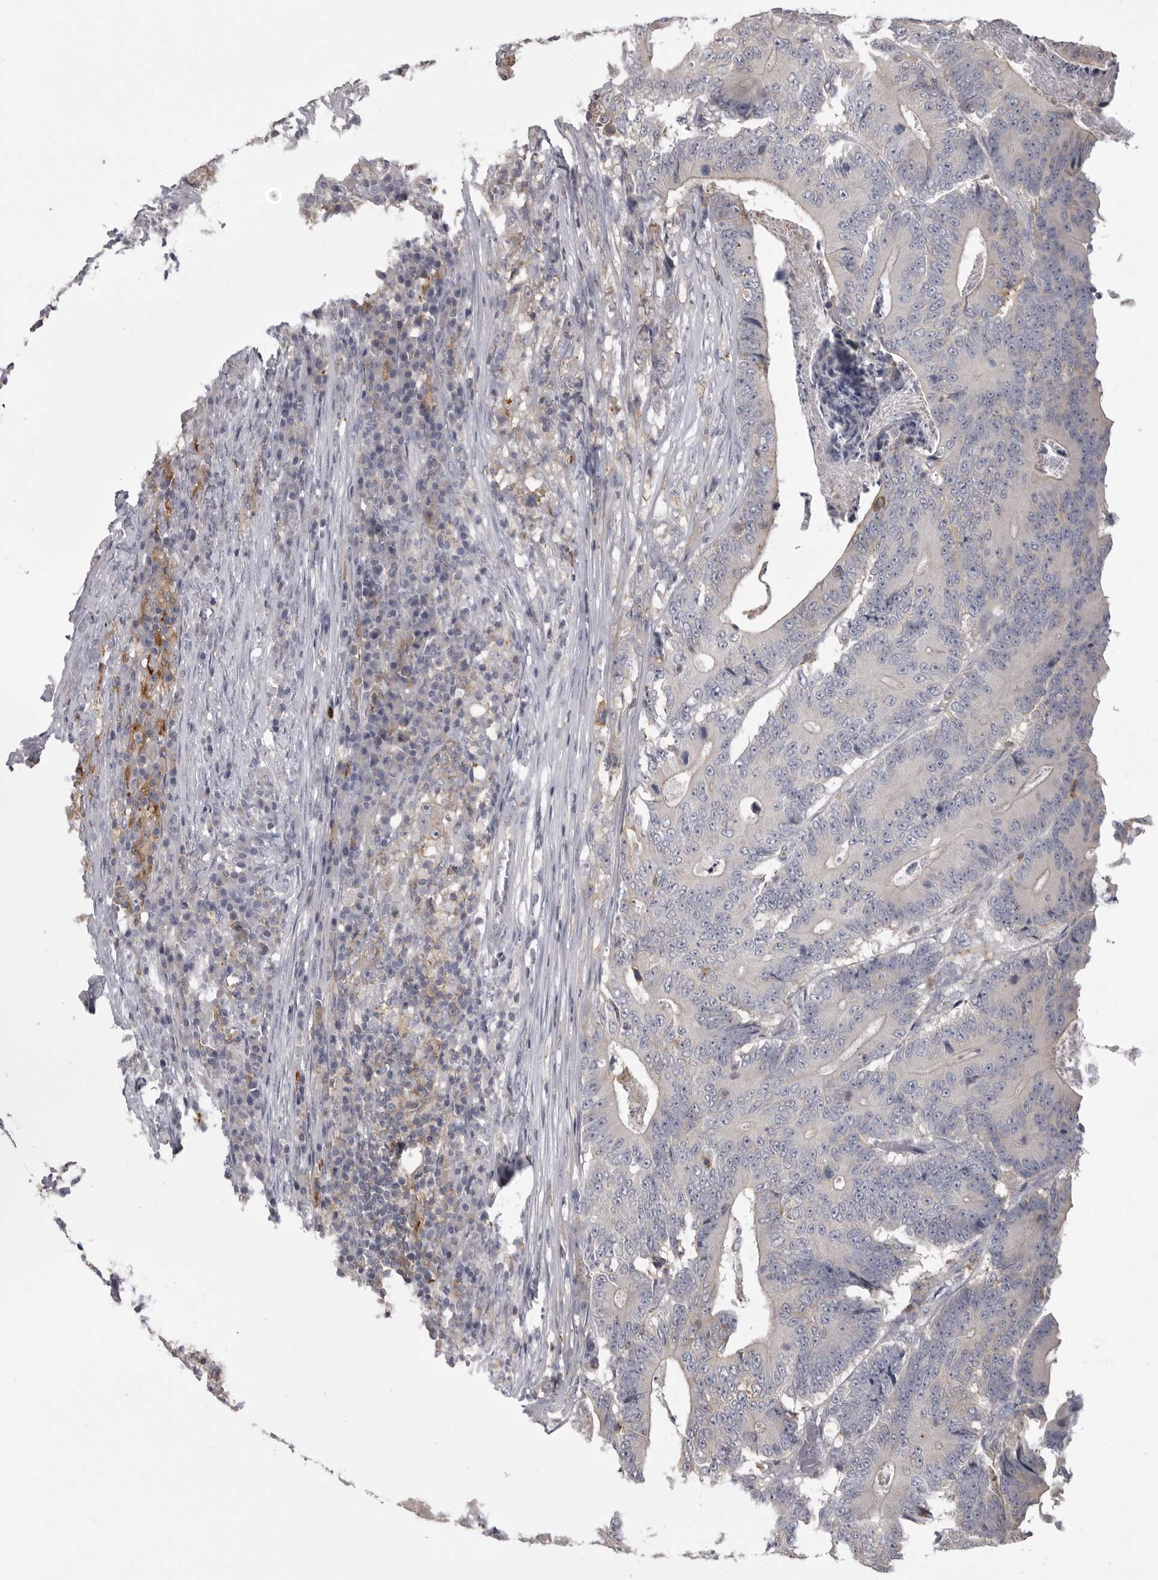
{"staining": {"intensity": "negative", "quantity": "none", "location": "none"}, "tissue": "colorectal cancer", "cell_type": "Tumor cells", "image_type": "cancer", "snomed": [{"axis": "morphology", "description": "Adenocarcinoma, NOS"}, {"axis": "topography", "description": "Colon"}], "caption": "There is no significant staining in tumor cells of colorectal adenocarcinoma.", "gene": "CMTM6", "patient": {"sex": "male", "age": 83}}